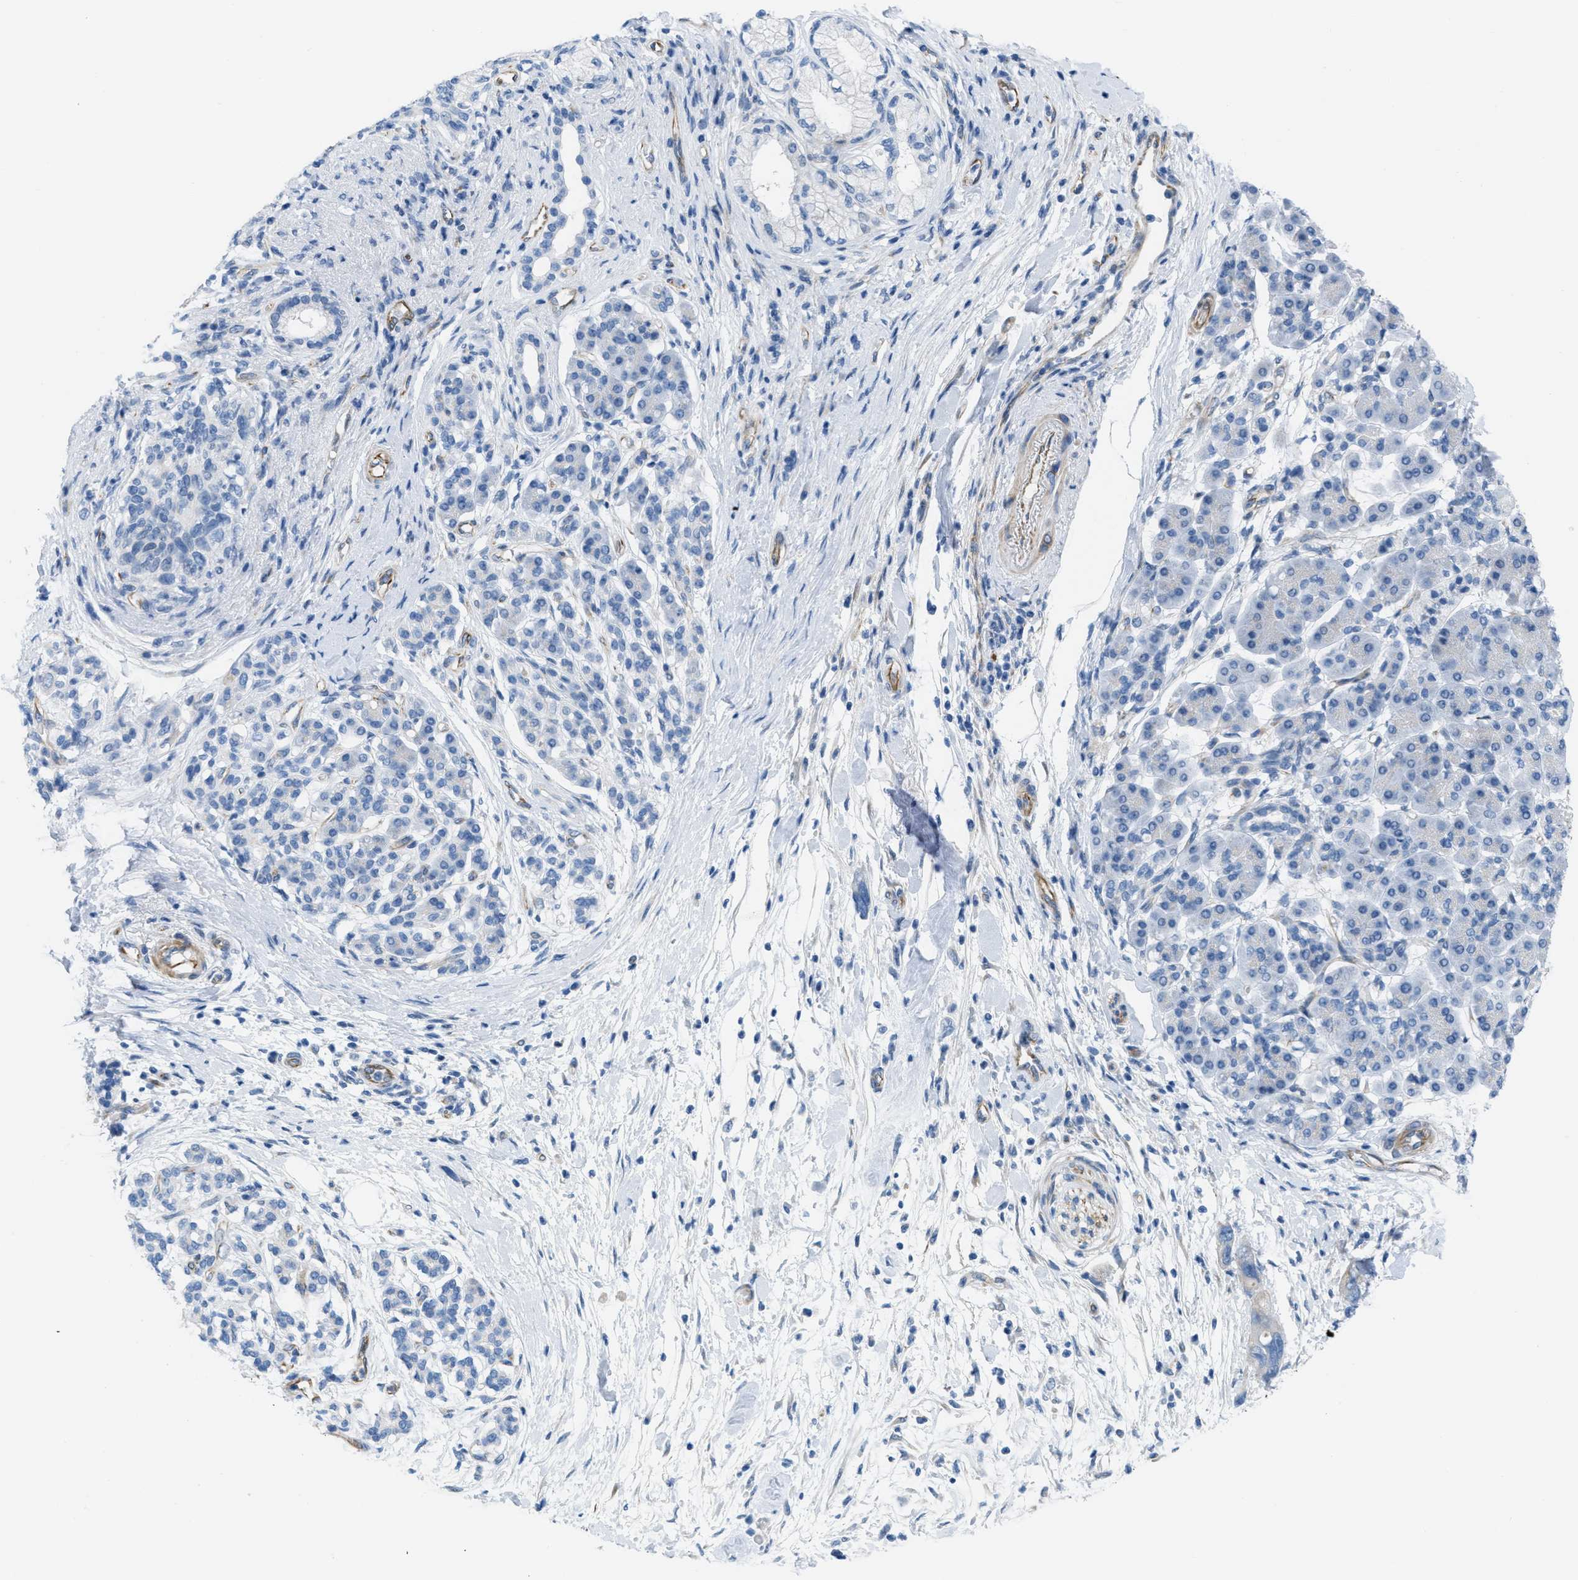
{"staining": {"intensity": "negative", "quantity": "none", "location": "none"}, "tissue": "pancreatic cancer", "cell_type": "Tumor cells", "image_type": "cancer", "snomed": [{"axis": "morphology", "description": "Normal tissue, NOS"}, {"axis": "morphology", "description": "Adenocarcinoma, NOS"}, {"axis": "topography", "description": "Pancreas"}], "caption": "Immunohistochemistry image of human pancreatic cancer (adenocarcinoma) stained for a protein (brown), which demonstrates no positivity in tumor cells.", "gene": "SLC12A1", "patient": {"sex": "female", "age": 71}}